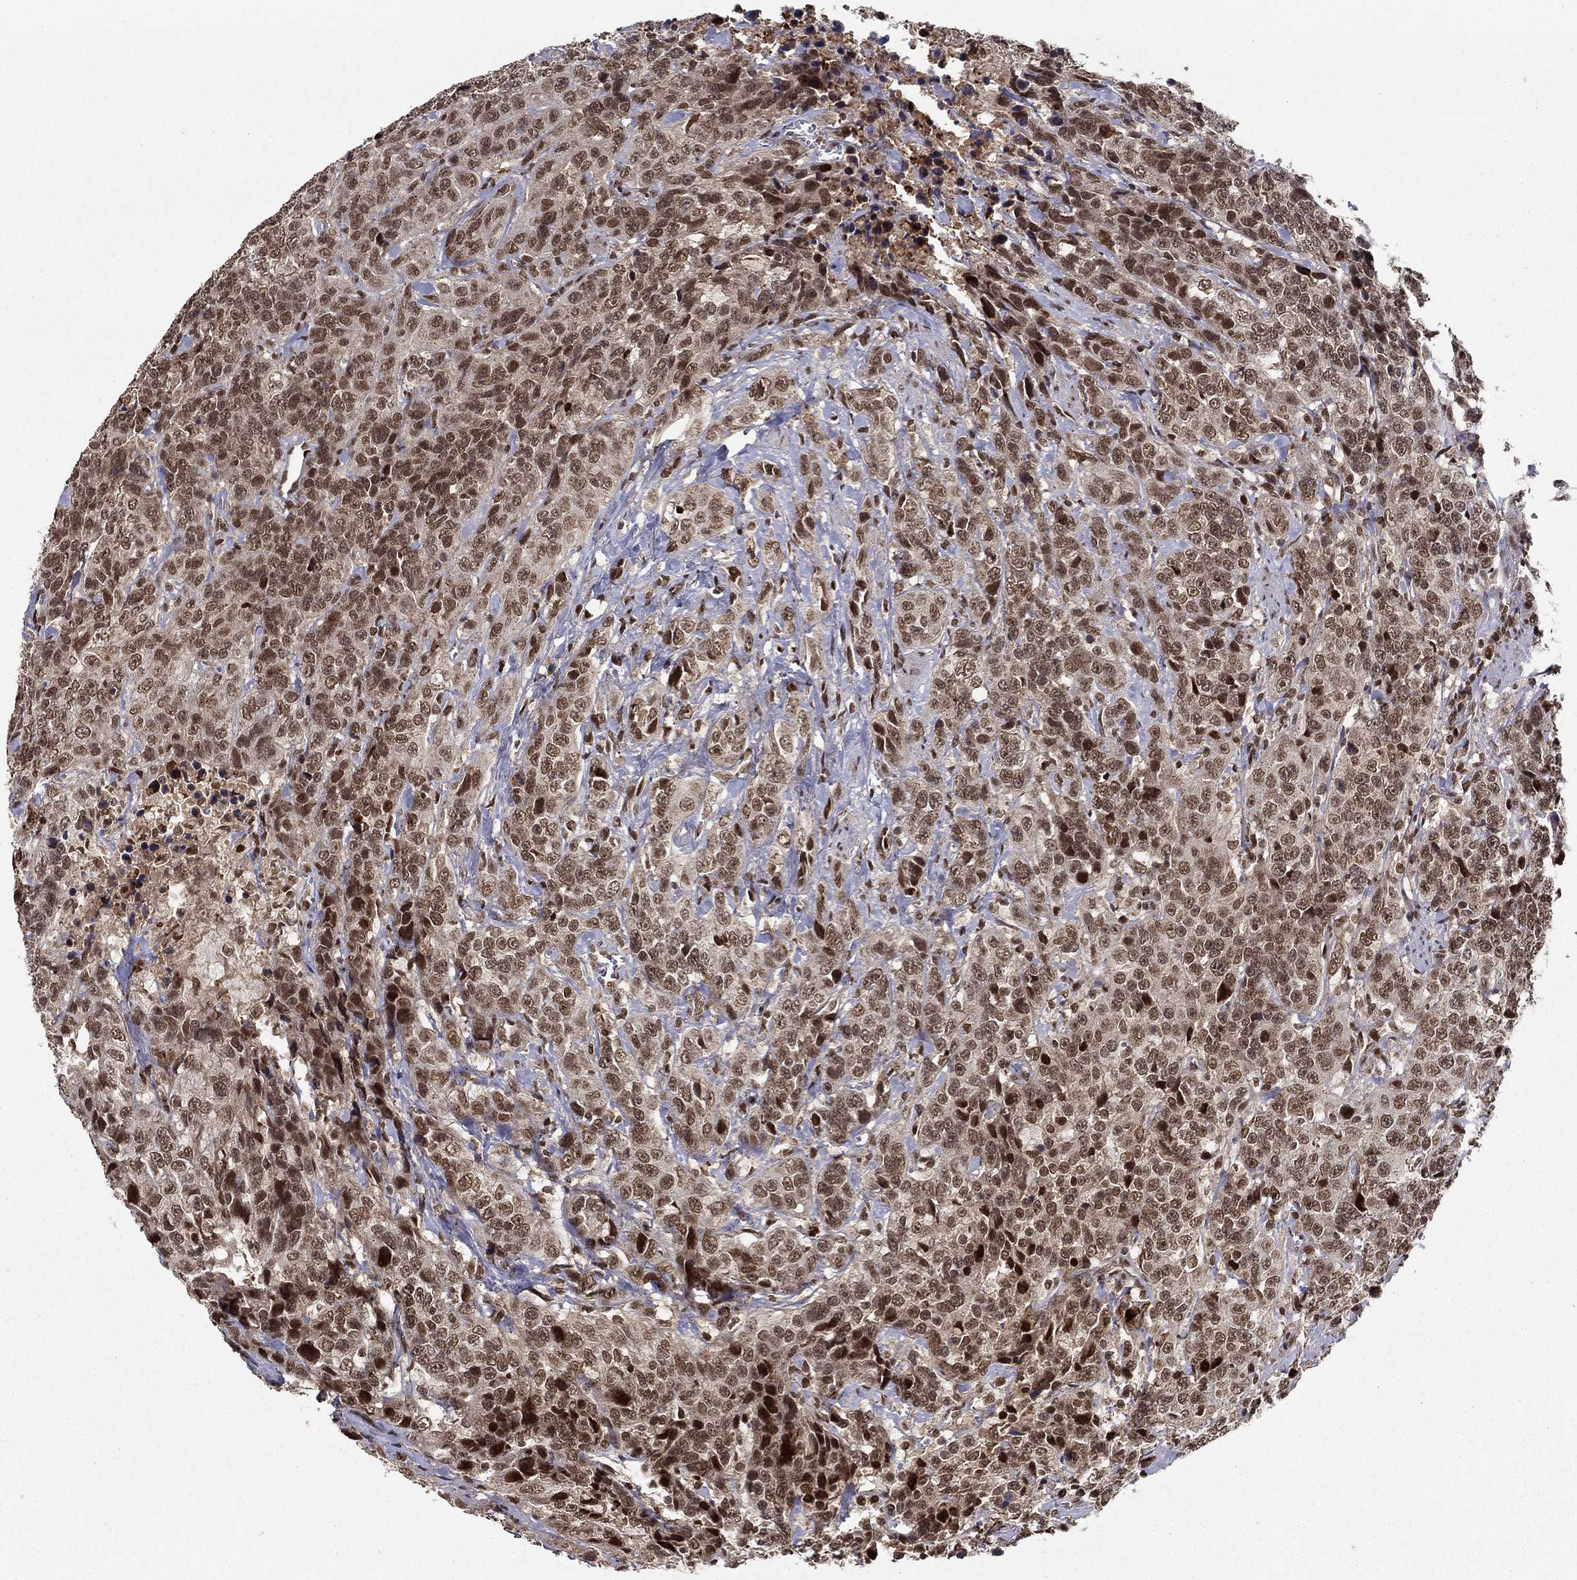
{"staining": {"intensity": "strong", "quantity": ">75%", "location": "nuclear"}, "tissue": "urothelial cancer", "cell_type": "Tumor cells", "image_type": "cancer", "snomed": [{"axis": "morphology", "description": "Urothelial carcinoma, NOS"}, {"axis": "morphology", "description": "Urothelial carcinoma, High grade"}, {"axis": "topography", "description": "Urinary bladder"}], "caption": "IHC (DAB (3,3'-diaminobenzidine)) staining of high-grade urothelial carcinoma shows strong nuclear protein staining in approximately >75% of tumor cells.", "gene": "CDCA7L", "patient": {"sex": "female", "age": 73}}